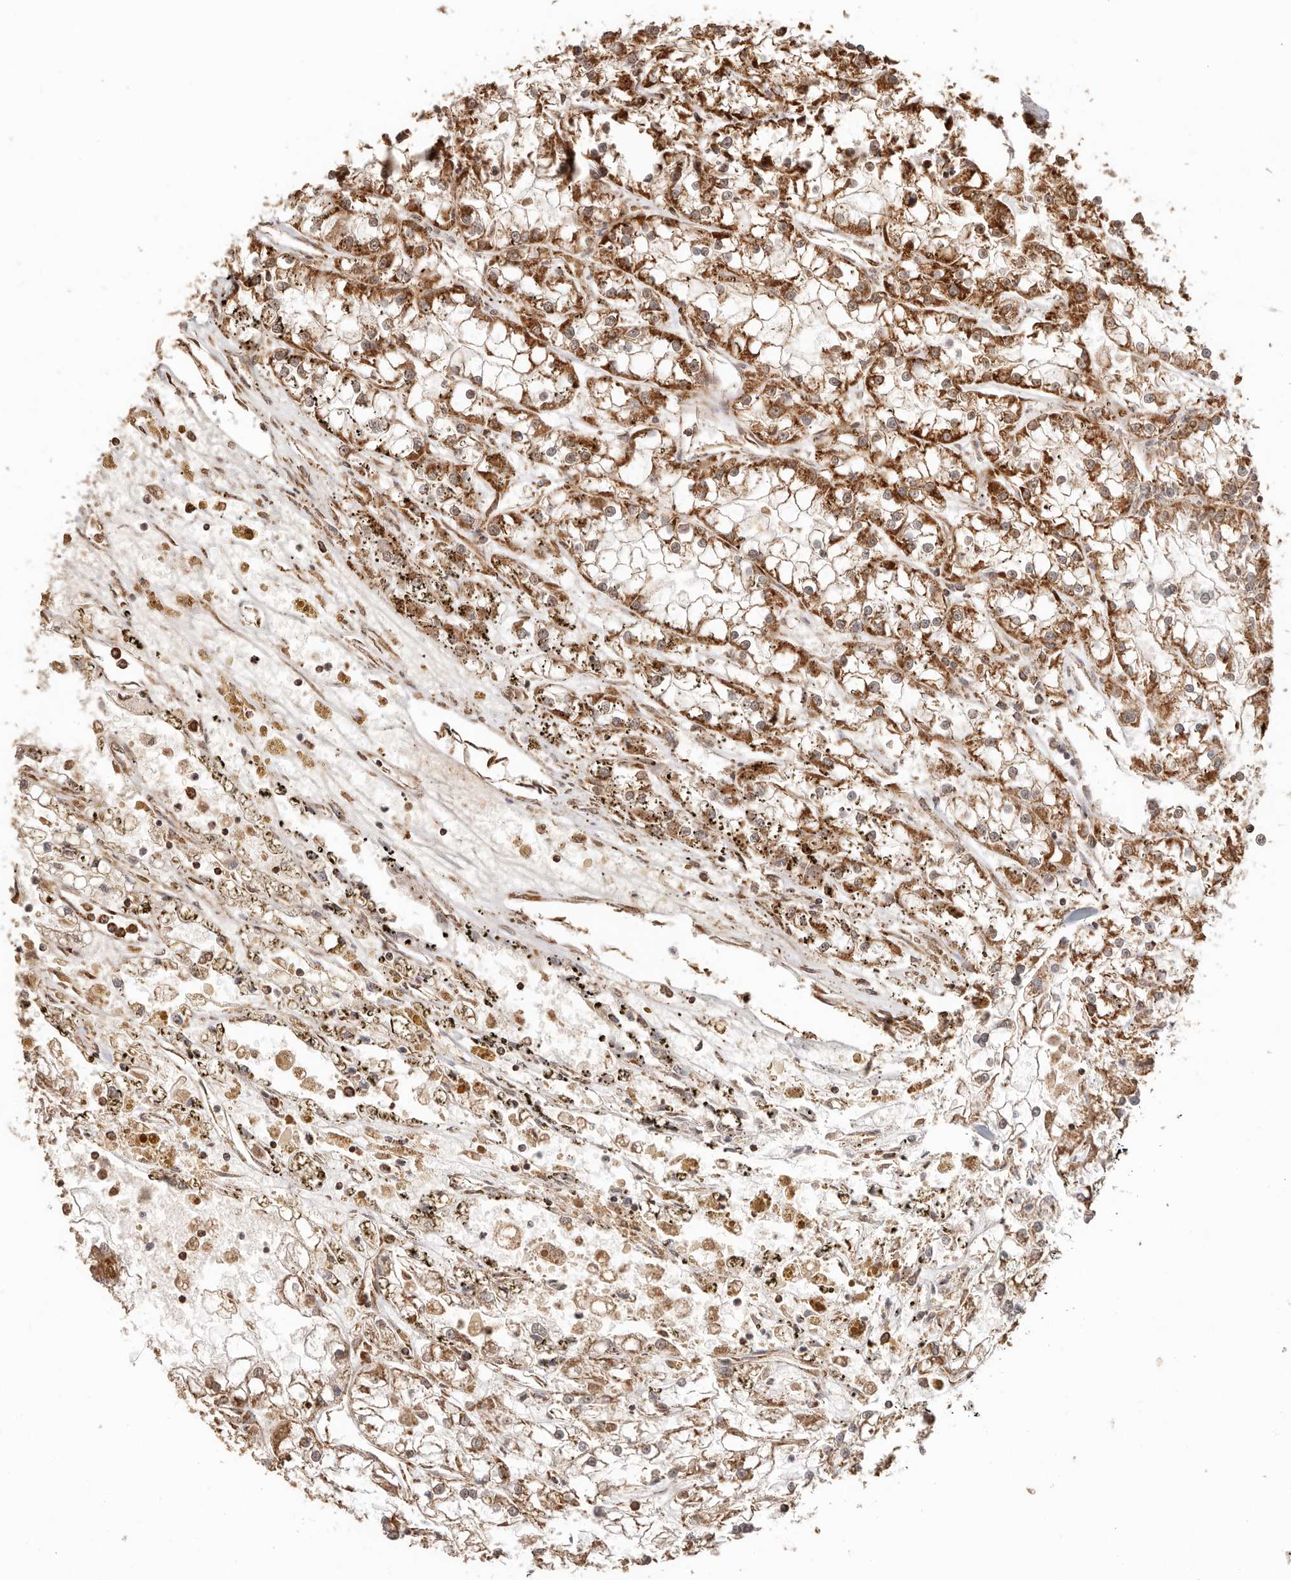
{"staining": {"intensity": "strong", "quantity": ">75%", "location": "cytoplasmic/membranous"}, "tissue": "renal cancer", "cell_type": "Tumor cells", "image_type": "cancer", "snomed": [{"axis": "morphology", "description": "Adenocarcinoma, NOS"}, {"axis": "topography", "description": "Kidney"}], "caption": "Strong cytoplasmic/membranous protein staining is appreciated in approximately >75% of tumor cells in renal adenocarcinoma.", "gene": "NDUFB11", "patient": {"sex": "female", "age": 52}}